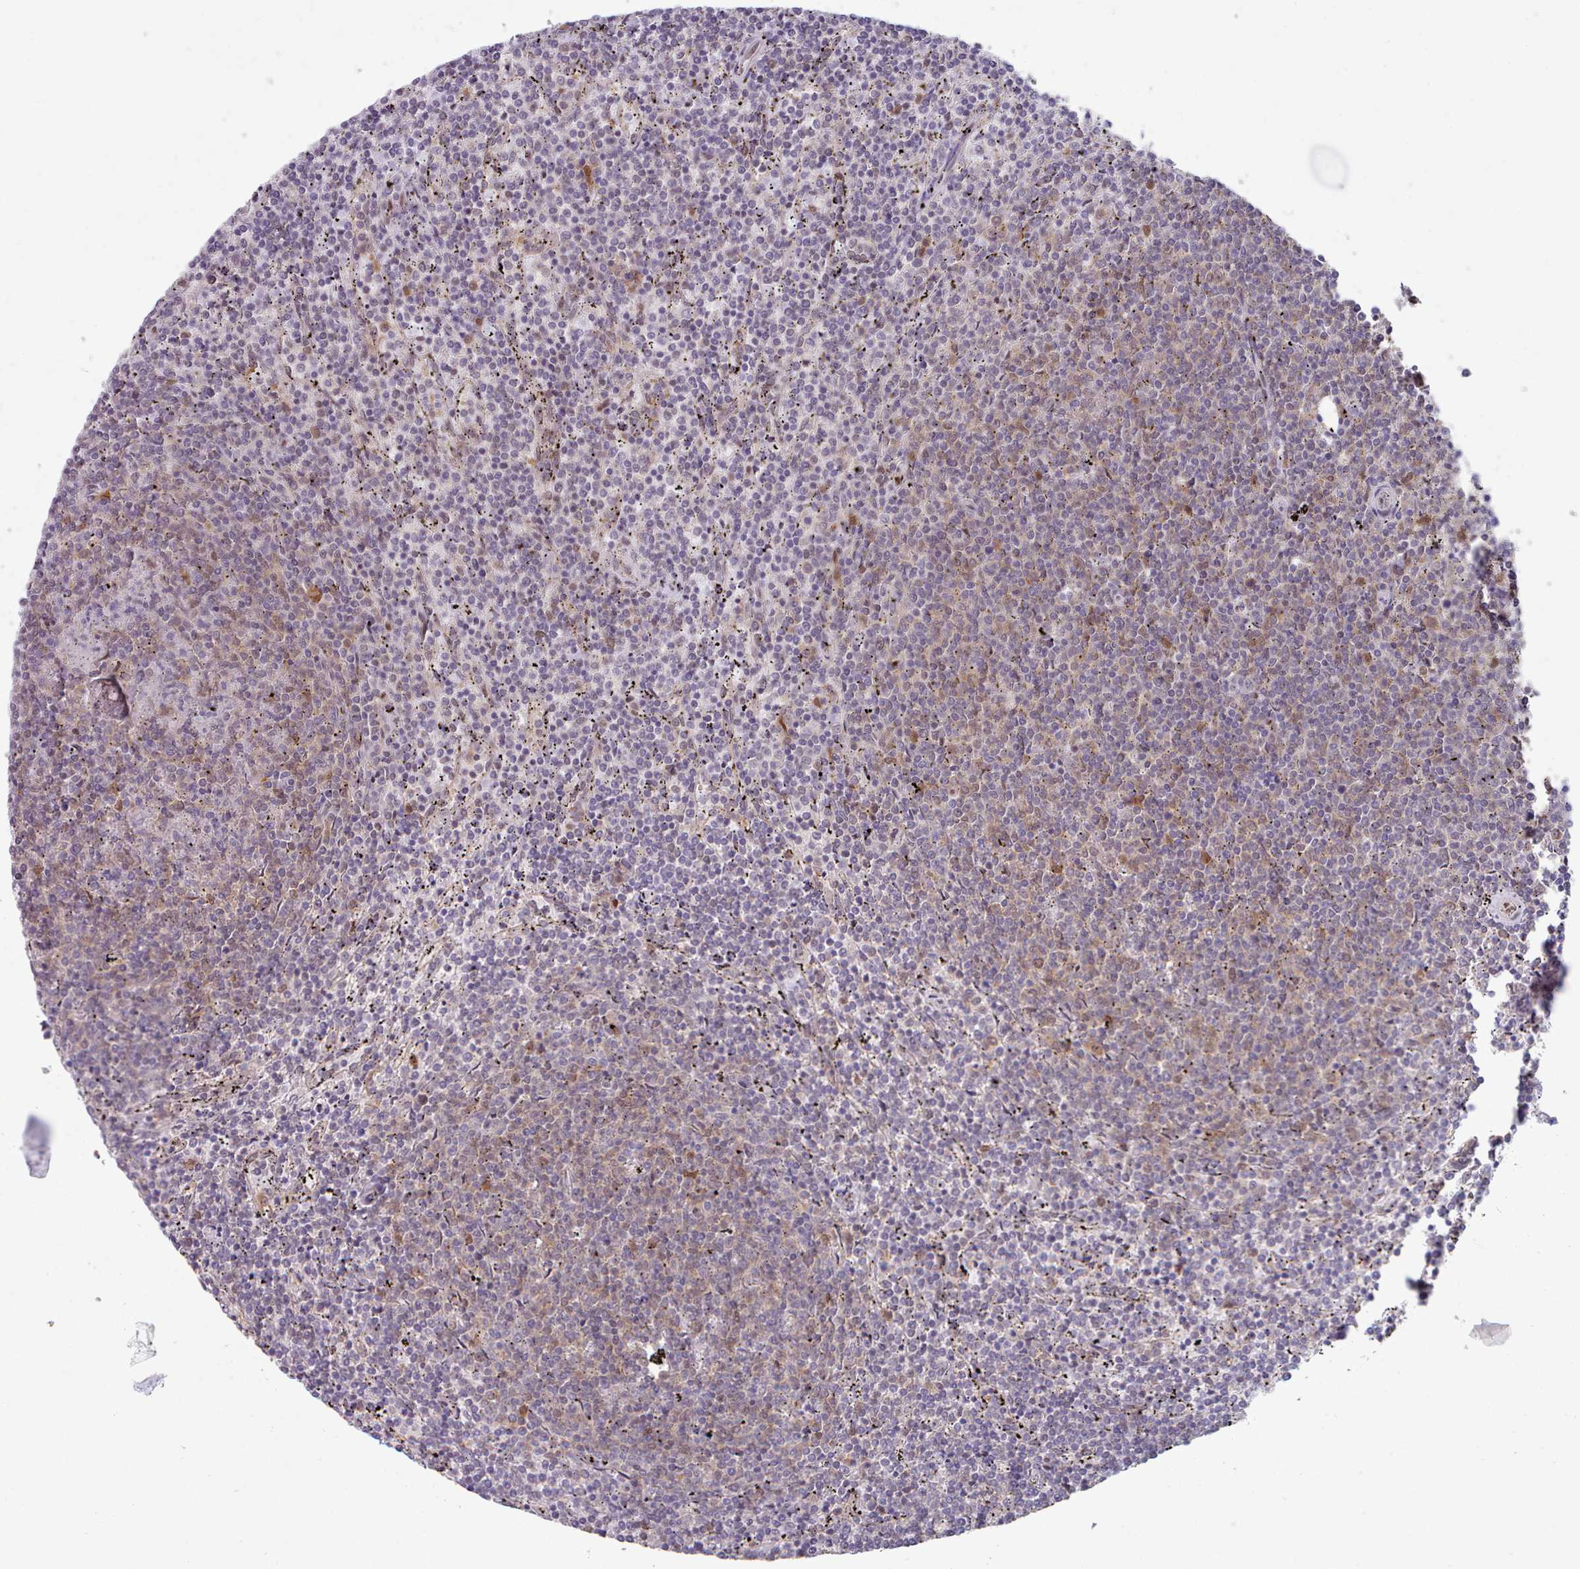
{"staining": {"intensity": "negative", "quantity": "none", "location": "none"}, "tissue": "lymphoma", "cell_type": "Tumor cells", "image_type": "cancer", "snomed": [{"axis": "morphology", "description": "Malignant lymphoma, non-Hodgkin's type, Low grade"}, {"axis": "topography", "description": "Spleen"}], "caption": "Tumor cells show no significant protein expression in lymphoma. (Stains: DAB IHC with hematoxylin counter stain, Microscopy: brightfield microscopy at high magnification).", "gene": "CES3", "patient": {"sex": "female", "age": 50}}